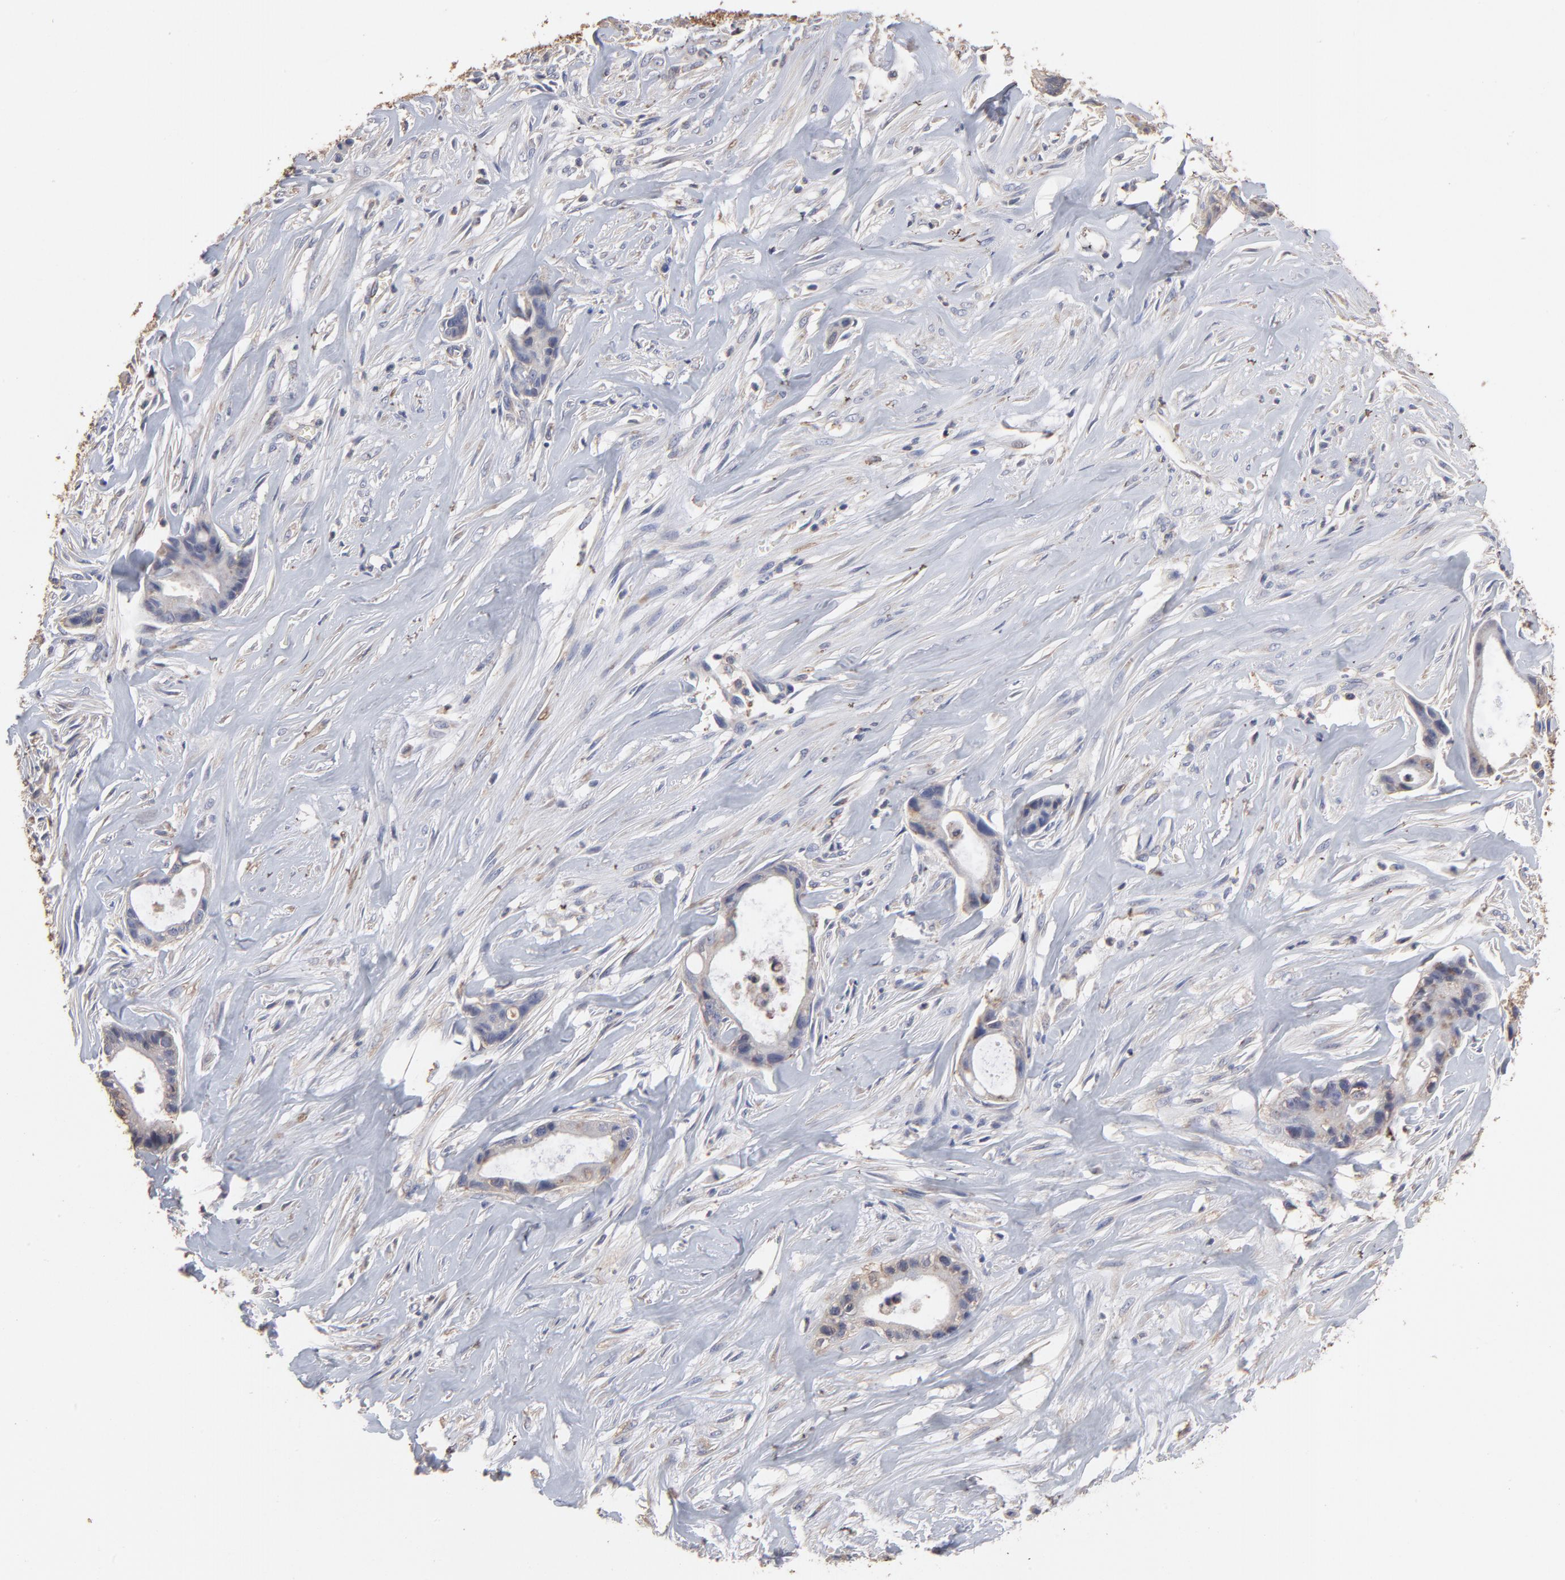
{"staining": {"intensity": "weak", "quantity": ">75%", "location": "cytoplasmic/membranous"}, "tissue": "liver cancer", "cell_type": "Tumor cells", "image_type": "cancer", "snomed": [{"axis": "morphology", "description": "Cholangiocarcinoma"}, {"axis": "topography", "description": "Liver"}], "caption": "The micrograph shows staining of liver cancer, revealing weak cytoplasmic/membranous protein staining (brown color) within tumor cells.", "gene": "TANGO2", "patient": {"sex": "female", "age": 55}}